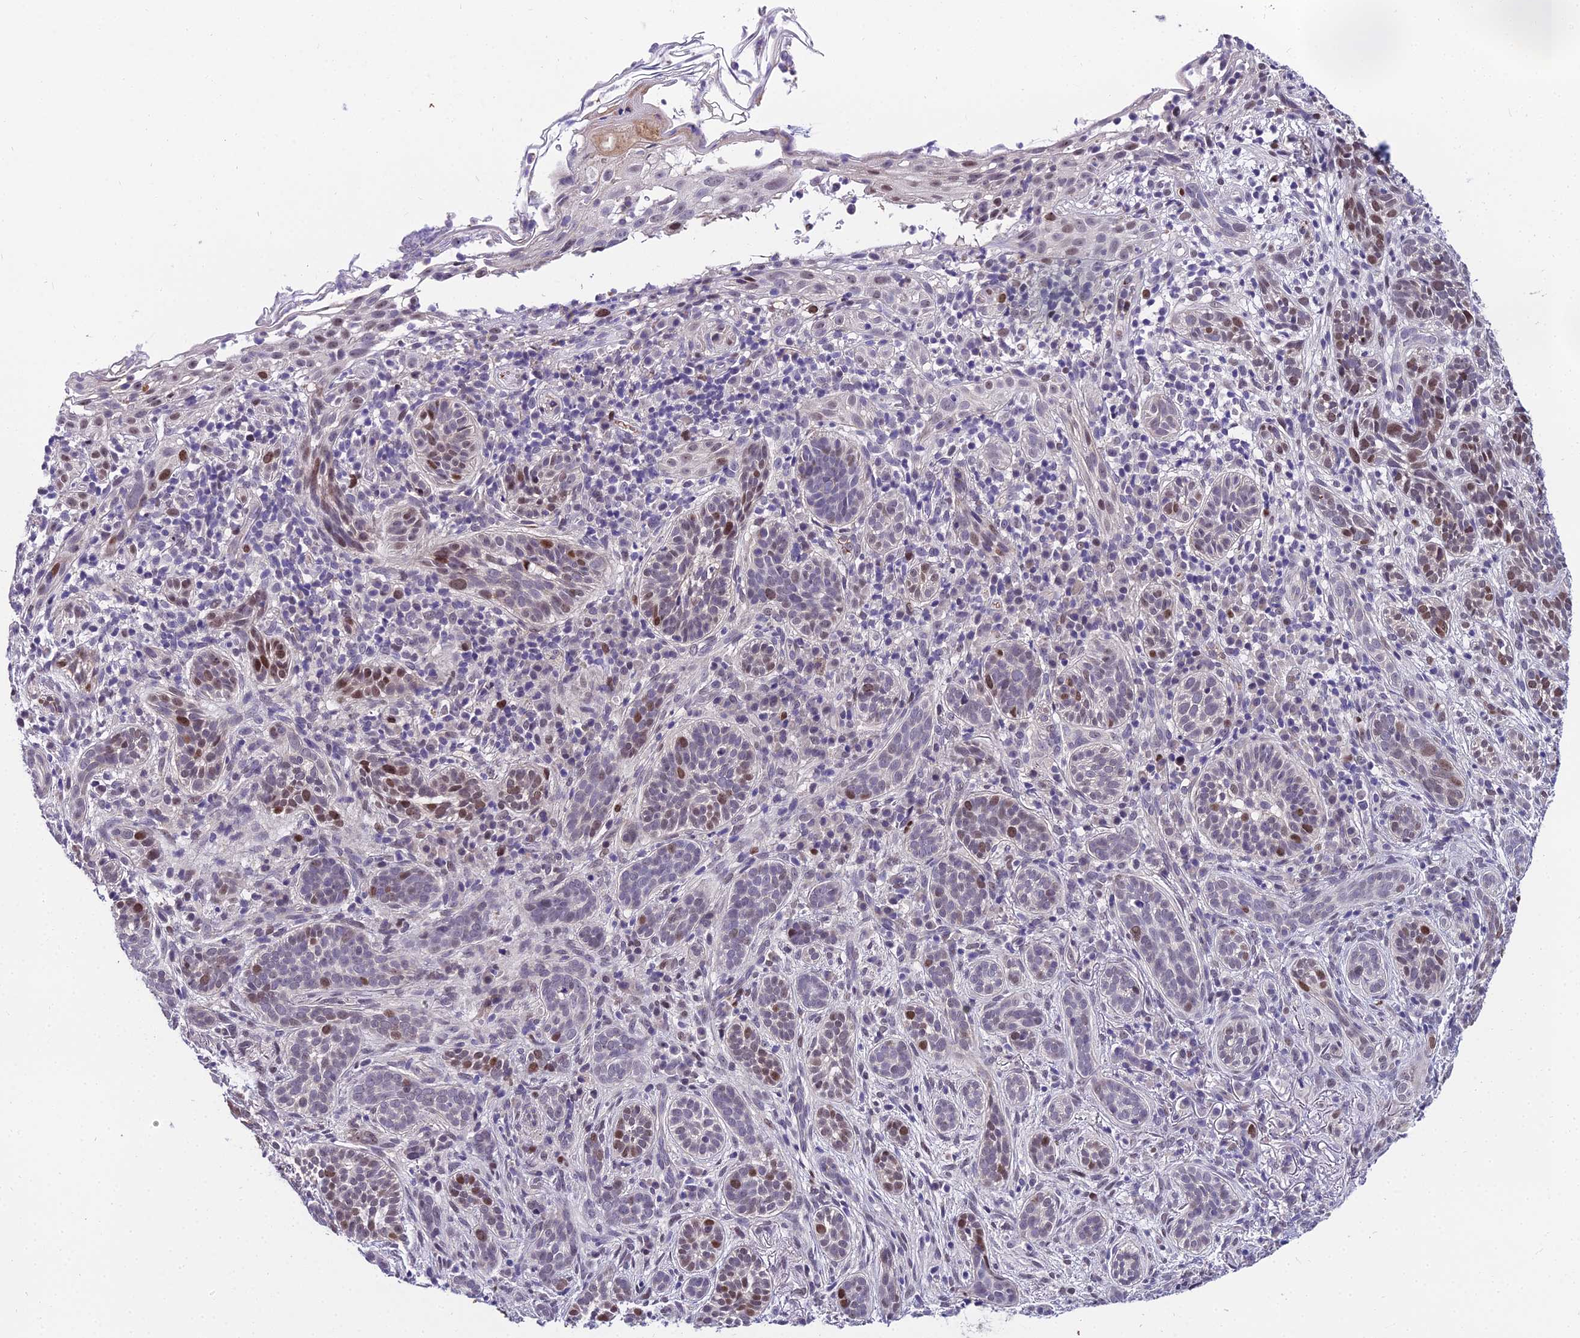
{"staining": {"intensity": "moderate", "quantity": "25%-75%", "location": "nuclear"}, "tissue": "skin cancer", "cell_type": "Tumor cells", "image_type": "cancer", "snomed": [{"axis": "morphology", "description": "Basal cell carcinoma"}, {"axis": "topography", "description": "Skin"}], "caption": "This image exhibits skin basal cell carcinoma stained with immunohistochemistry to label a protein in brown. The nuclear of tumor cells show moderate positivity for the protein. Nuclei are counter-stained blue.", "gene": "TRIML2", "patient": {"sex": "male", "age": 71}}